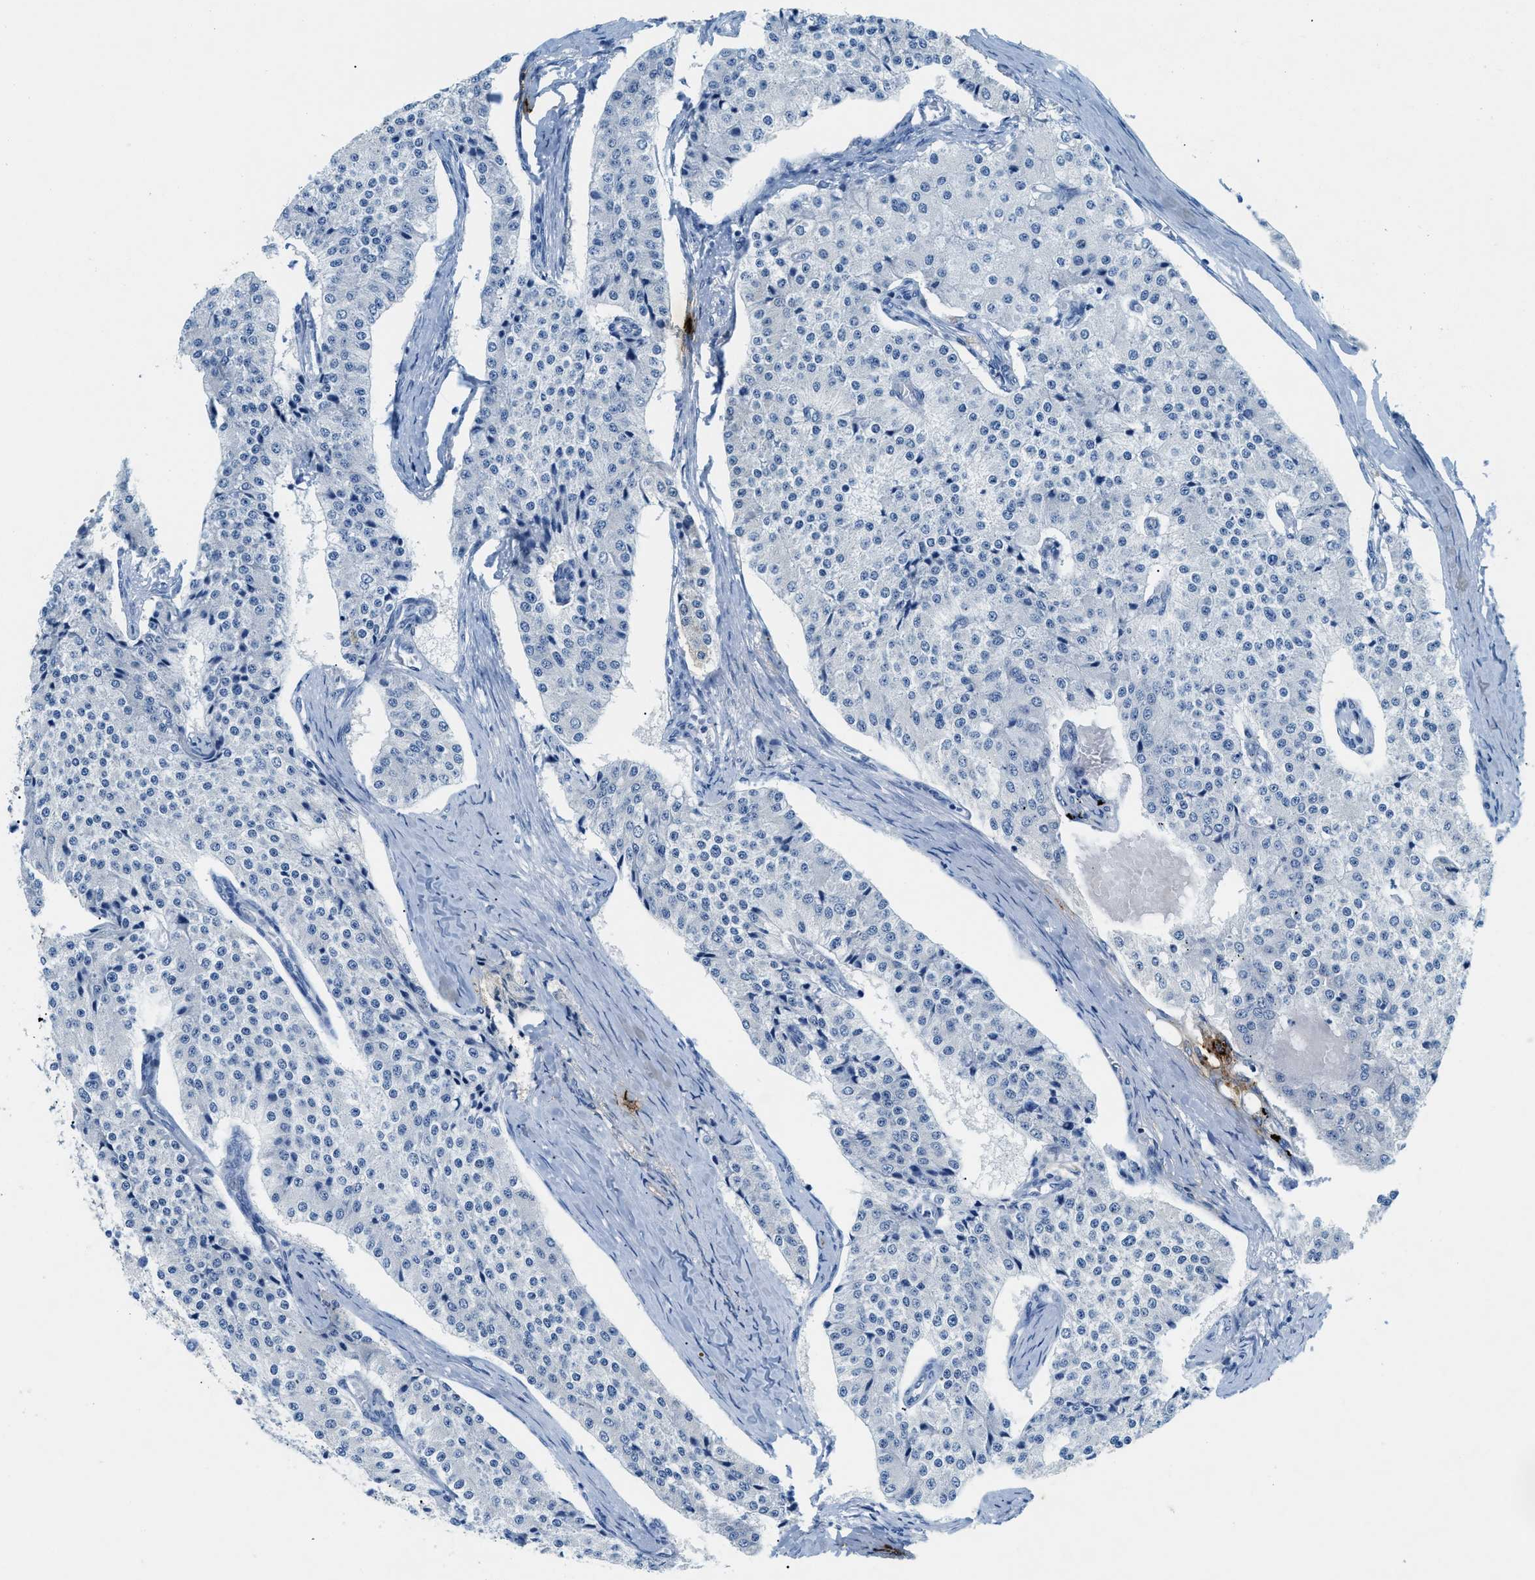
{"staining": {"intensity": "negative", "quantity": "none", "location": "none"}, "tissue": "carcinoid", "cell_type": "Tumor cells", "image_type": "cancer", "snomed": [{"axis": "morphology", "description": "Carcinoid, malignant, NOS"}, {"axis": "topography", "description": "Colon"}], "caption": "Photomicrograph shows no significant protein expression in tumor cells of carcinoid.", "gene": "TPSAB1", "patient": {"sex": "female", "age": 52}}